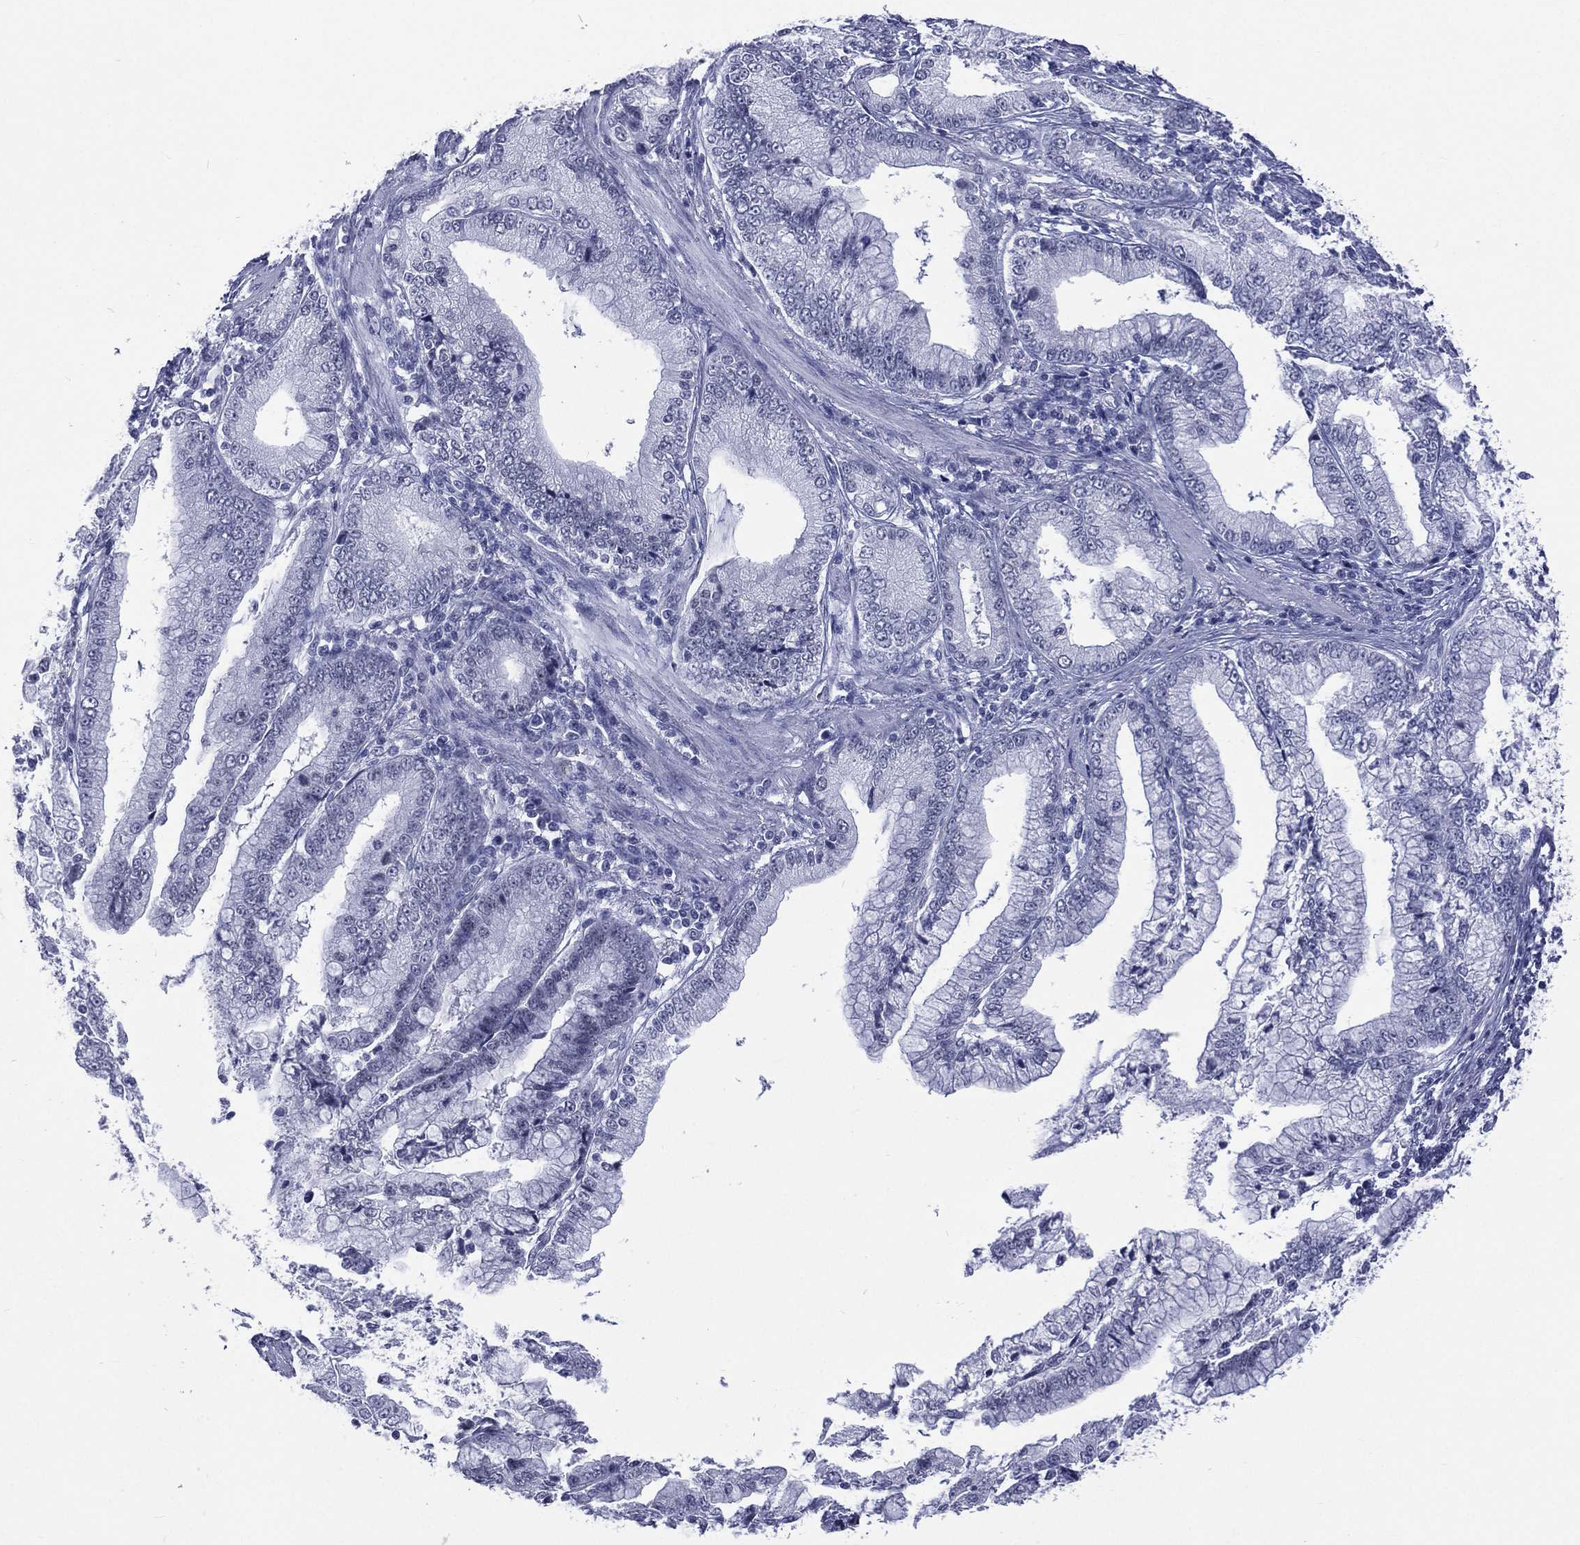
{"staining": {"intensity": "negative", "quantity": "none", "location": "none"}, "tissue": "stomach cancer", "cell_type": "Tumor cells", "image_type": "cancer", "snomed": [{"axis": "morphology", "description": "Adenocarcinoma, NOS"}, {"axis": "topography", "description": "Stomach, upper"}], "caption": "Immunohistochemistry histopathology image of stomach cancer (adenocarcinoma) stained for a protein (brown), which reveals no expression in tumor cells. The staining is performed using DAB brown chromogen with nuclei counter-stained in using hematoxylin.", "gene": "SSX1", "patient": {"sex": "female", "age": 74}}